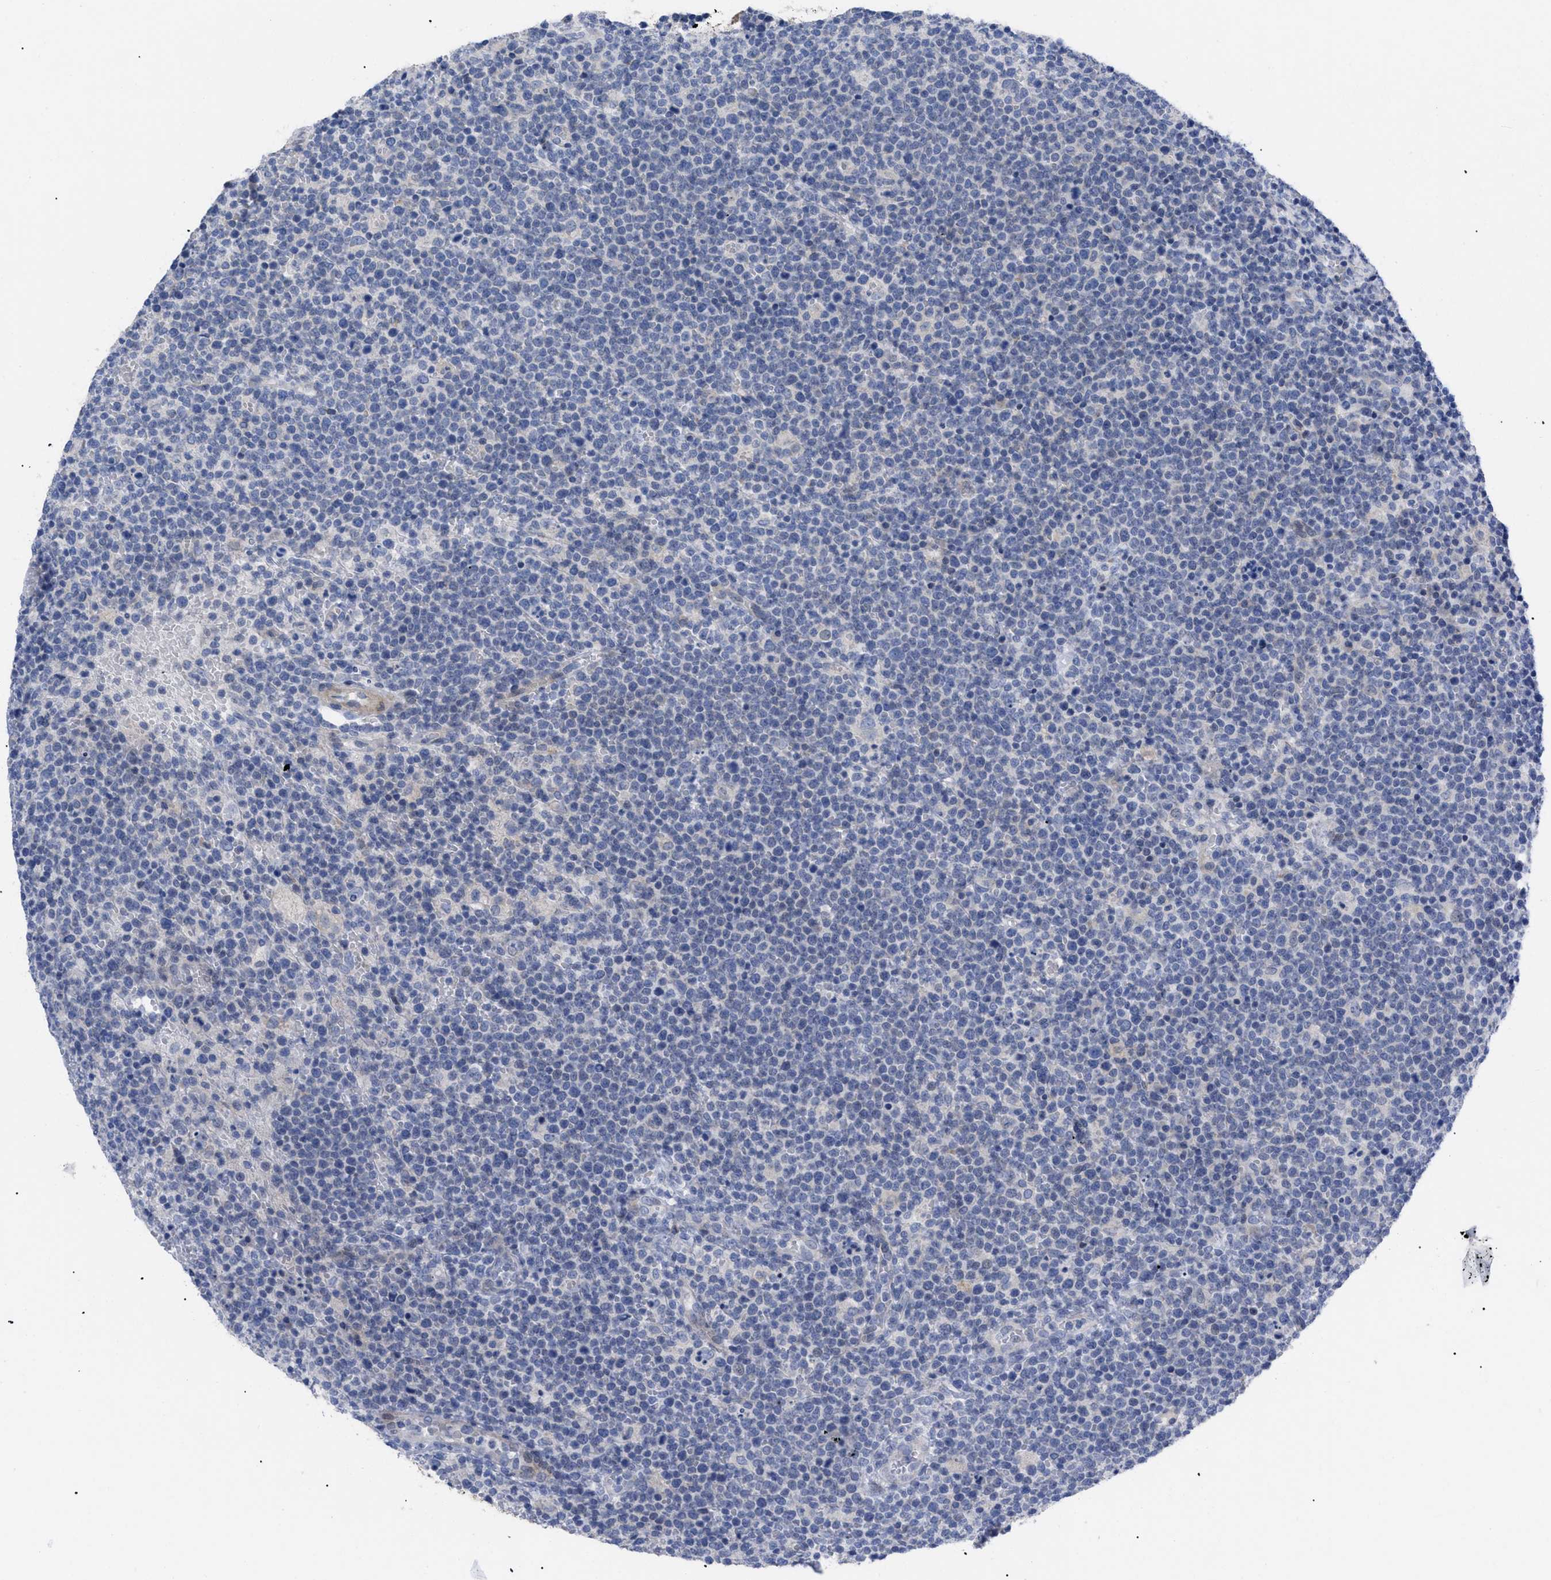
{"staining": {"intensity": "negative", "quantity": "none", "location": "none"}, "tissue": "lymphoma", "cell_type": "Tumor cells", "image_type": "cancer", "snomed": [{"axis": "morphology", "description": "Malignant lymphoma, non-Hodgkin's type, High grade"}, {"axis": "topography", "description": "Lymph node"}], "caption": "Immunohistochemistry micrograph of neoplastic tissue: human lymphoma stained with DAB exhibits no significant protein expression in tumor cells.", "gene": "CAV3", "patient": {"sex": "male", "age": 61}}